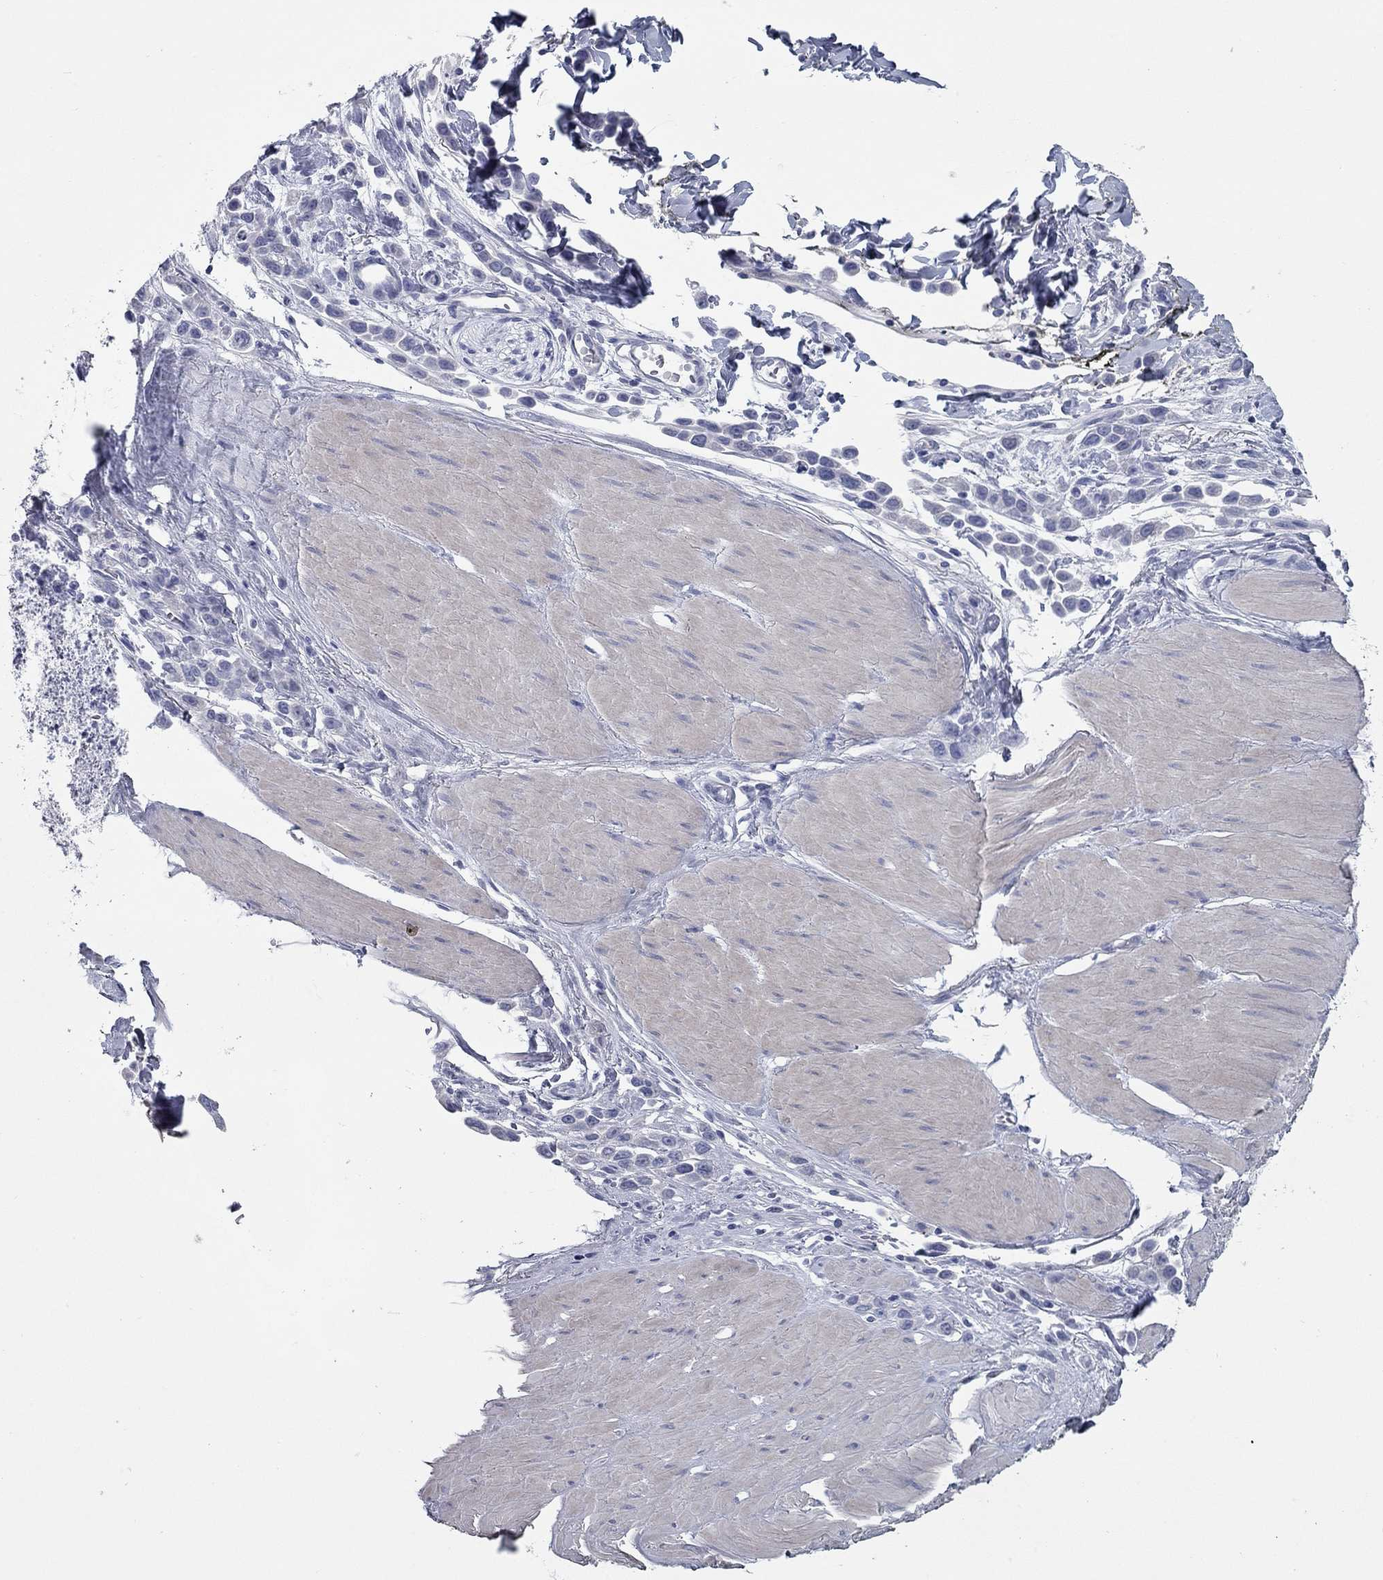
{"staining": {"intensity": "negative", "quantity": "none", "location": "none"}, "tissue": "stomach cancer", "cell_type": "Tumor cells", "image_type": "cancer", "snomed": [{"axis": "morphology", "description": "Adenocarcinoma, NOS"}, {"axis": "topography", "description": "Stomach"}], "caption": "IHC histopathology image of neoplastic tissue: human stomach cancer (adenocarcinoma) stained with DAB (3,3'-diaminobenzidine) exhibits no significant protein positivity in tumor cells.", "gene": "KIRREL2", "patient": {"sex": "male", "age": 47}}